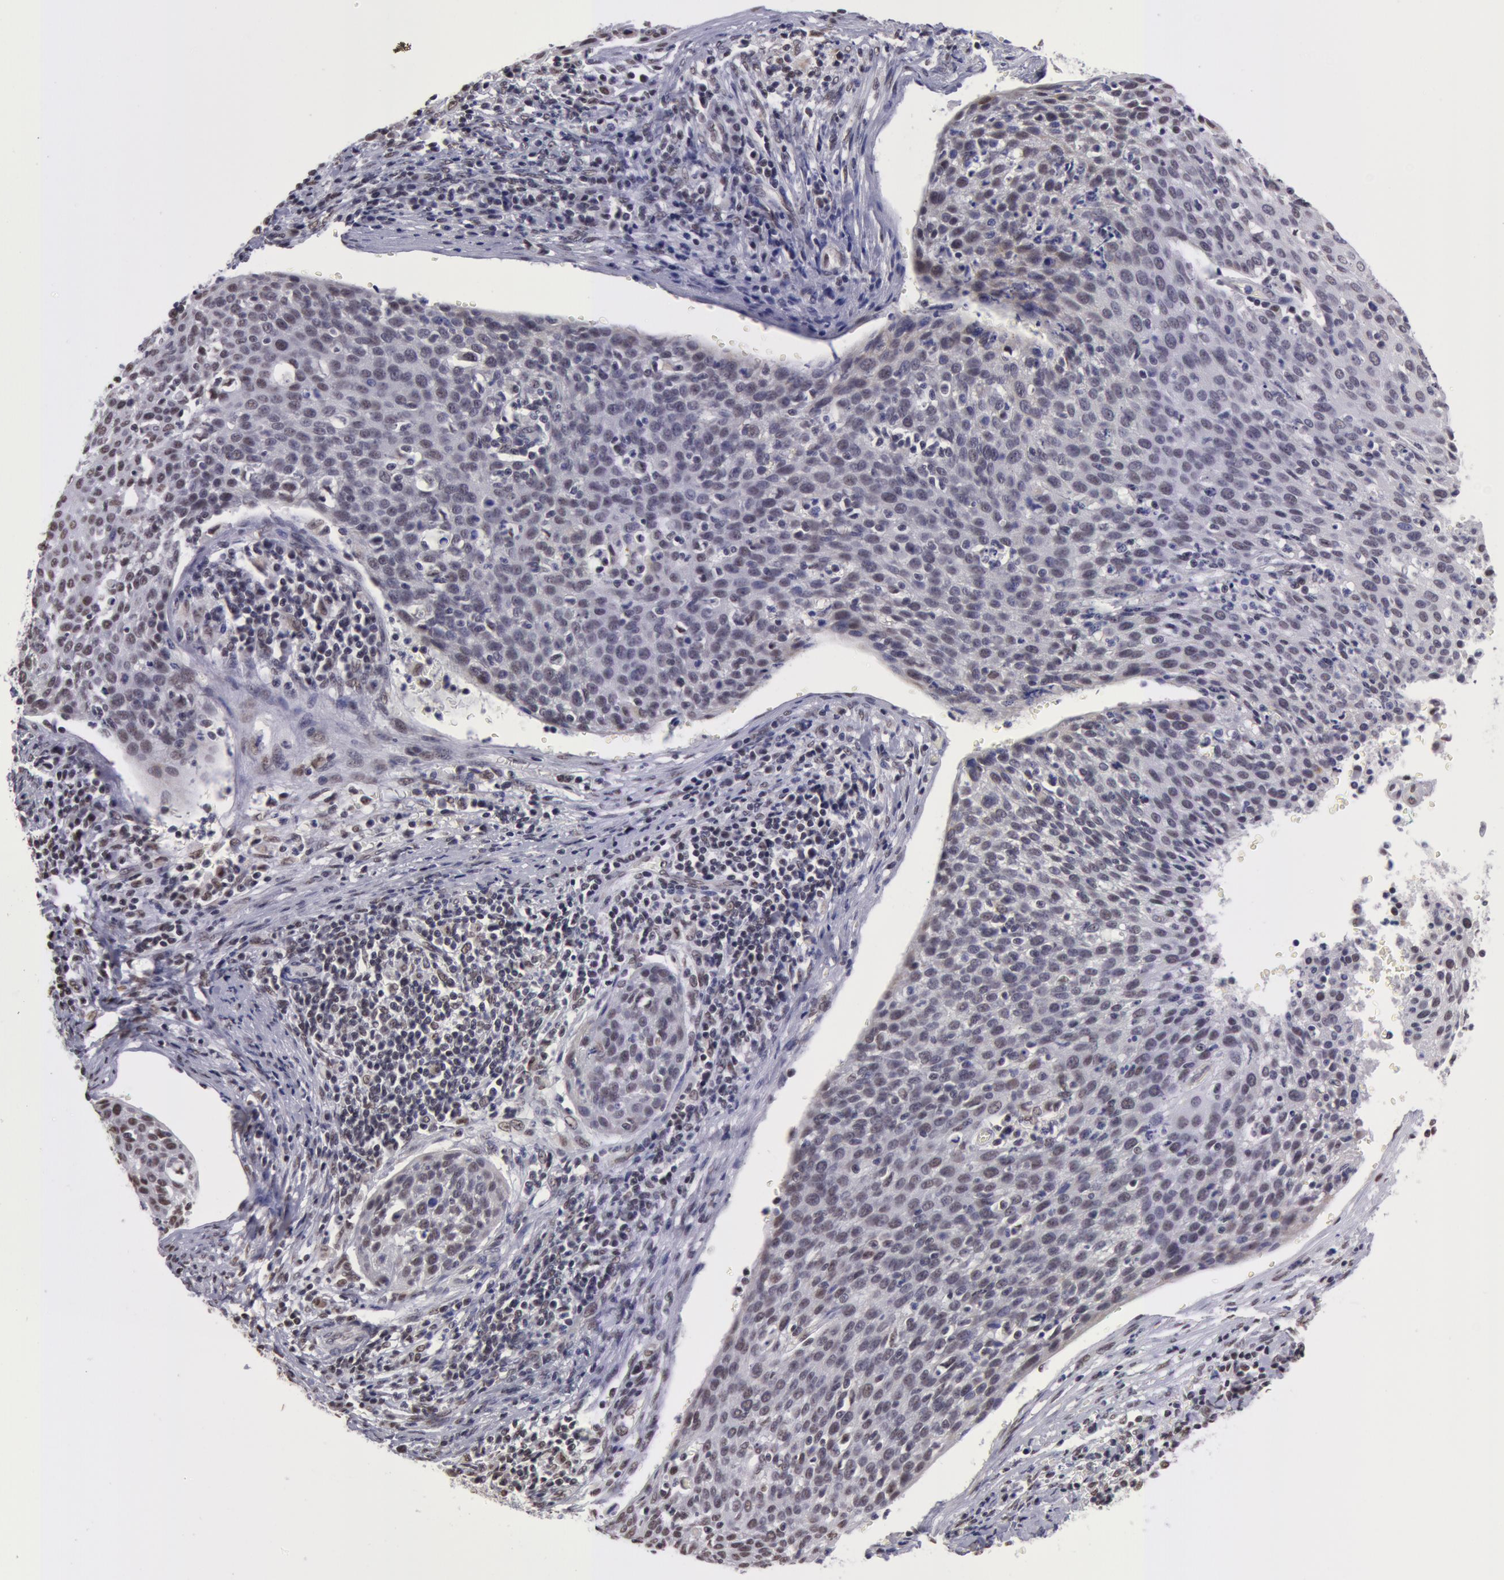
{"staining": {"intensity": "negative", "quantity": "none", "location": "none"}, "tissue": "cervical cancer", "cell_type": "Tumor cells", "image_type": "cancer", "snomed": [{"axis": "morphology", "description": "Squamous cell carcinoma, NOS"}, {"axis": "topography", "description": "Cervix"}], "caption": "An immunohistochemistry (IHC) micrograph of cervical cancer is shown. There is no staining in tumor cells of cervical cancer.", "gene": "VRTN", "patient": {"sex": "female", "age": 38}}